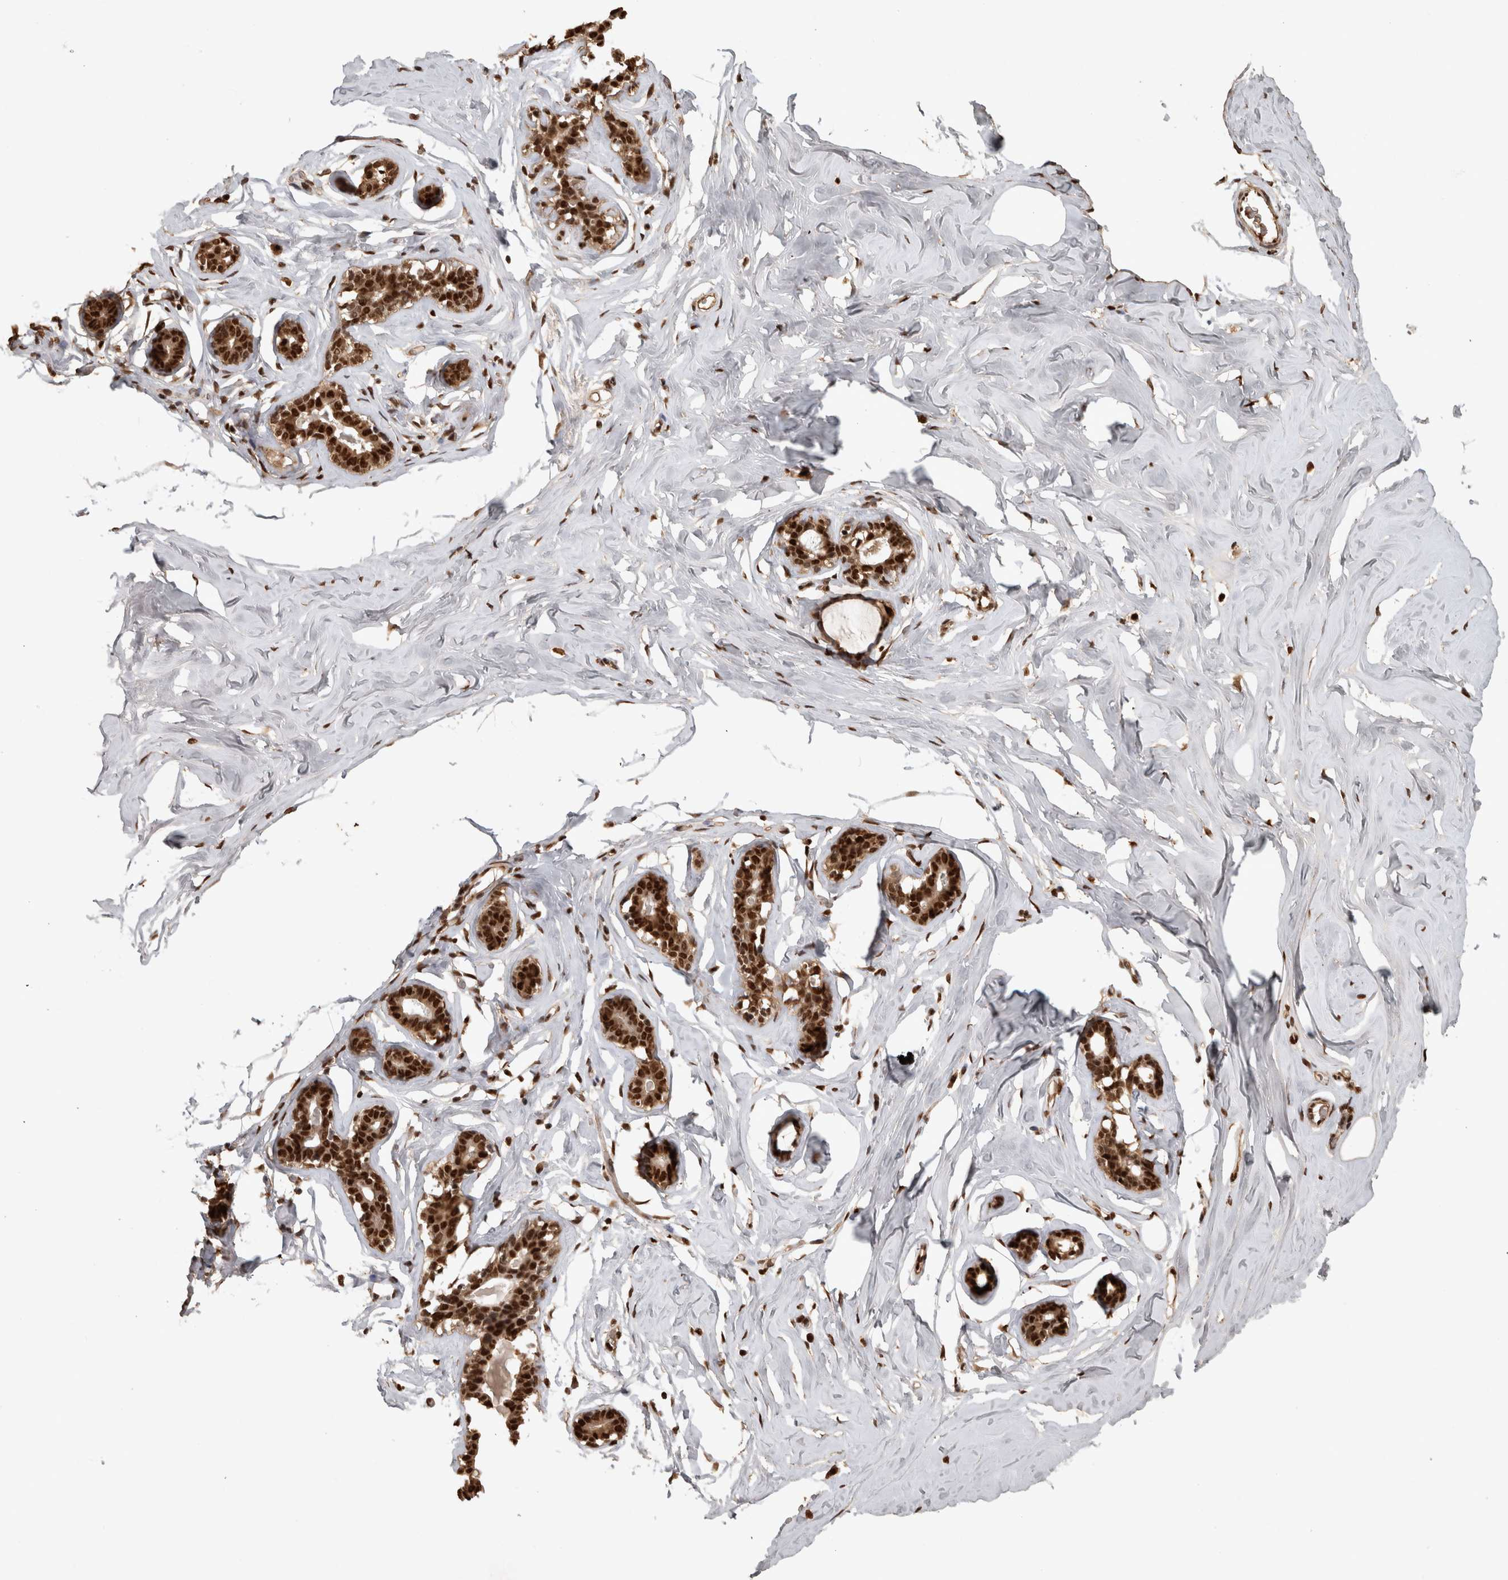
{"staining": {"intensity": "strong", "quantity": ">75%", "location": "nuclear"}, "tissue": "adipose tissue", "cell_type": "Adipocytes", "image_type": "normal", "snomed": [{"axis": "morphology", "description": "Normal tissue, NOS"}, {"axis": "morphology", "description": "Fibrosis, NOS"}, {"axis": "topography", "description": "Breast"}, {"axis": "topography", "description": "Adipose tissue"}], "caption": "This photomicrograph displays immunohistochemistry staining of normal adipose tissue, with high strong nuclear staining in about >75% of adipocytes.", "gene": "RAD50", "patient": {"sex": "female", "age": 39}}